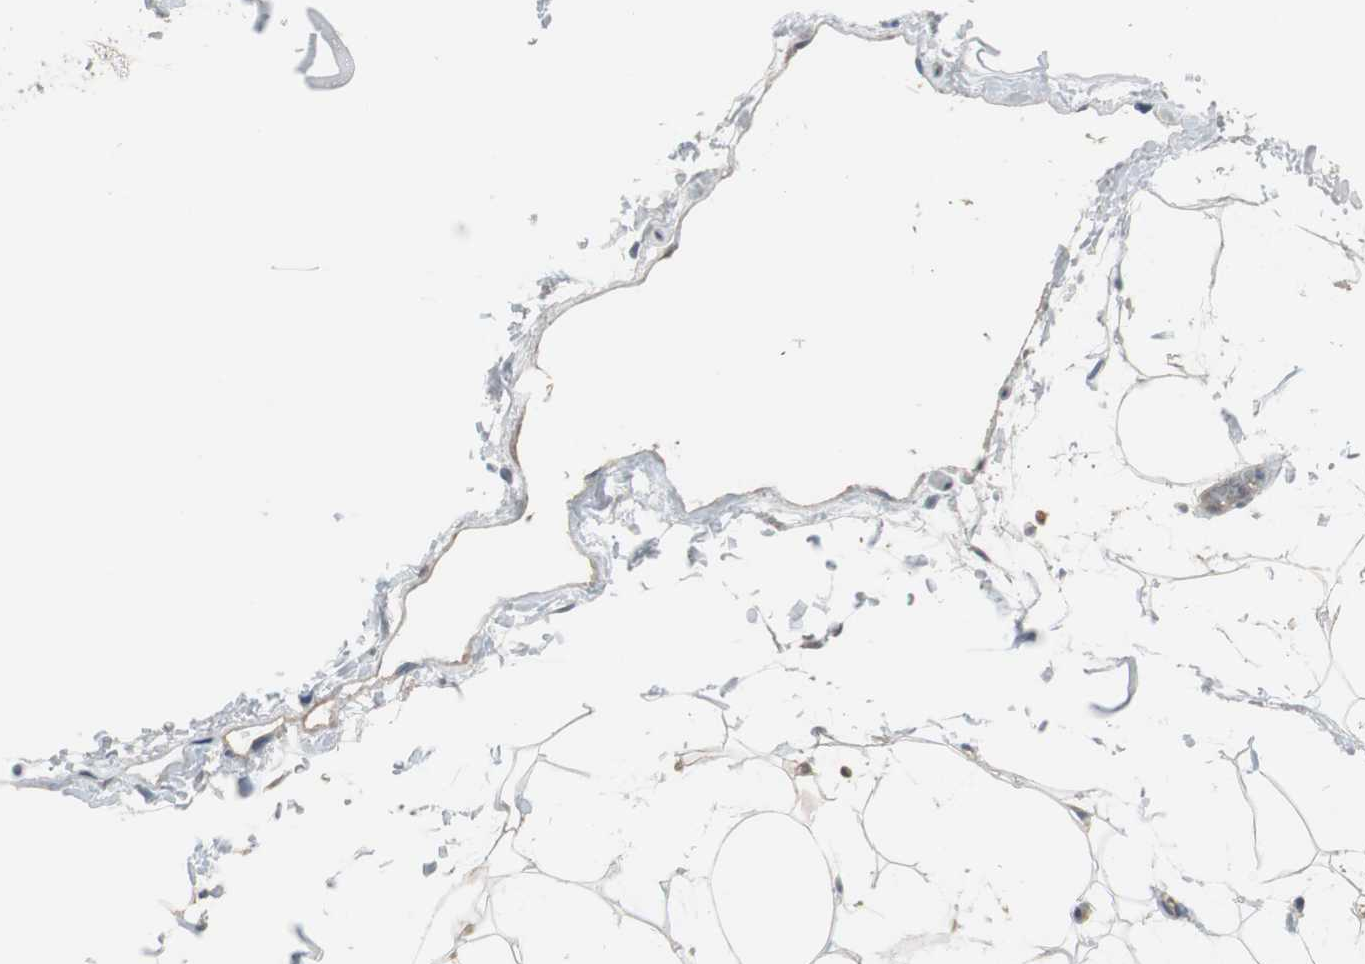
{"staining": {"intensity": "negative", "quantity": "none", "location": "none"}, "tissue": "adipose tissue", "cell_type": "Adipocytes", "image_type": "normal", "snomed": [{"axis": "morphology", "description": "Normal tissue, NOS"}, {"axis": "topography", "description": "Soft tissue"}], "caption": "A micrograph of adipose tissue stained for a protein demonstrates no brown staining in adipocytes.", "gene": "MTIF2", "patient": {"sex": "male", "age": 72}}